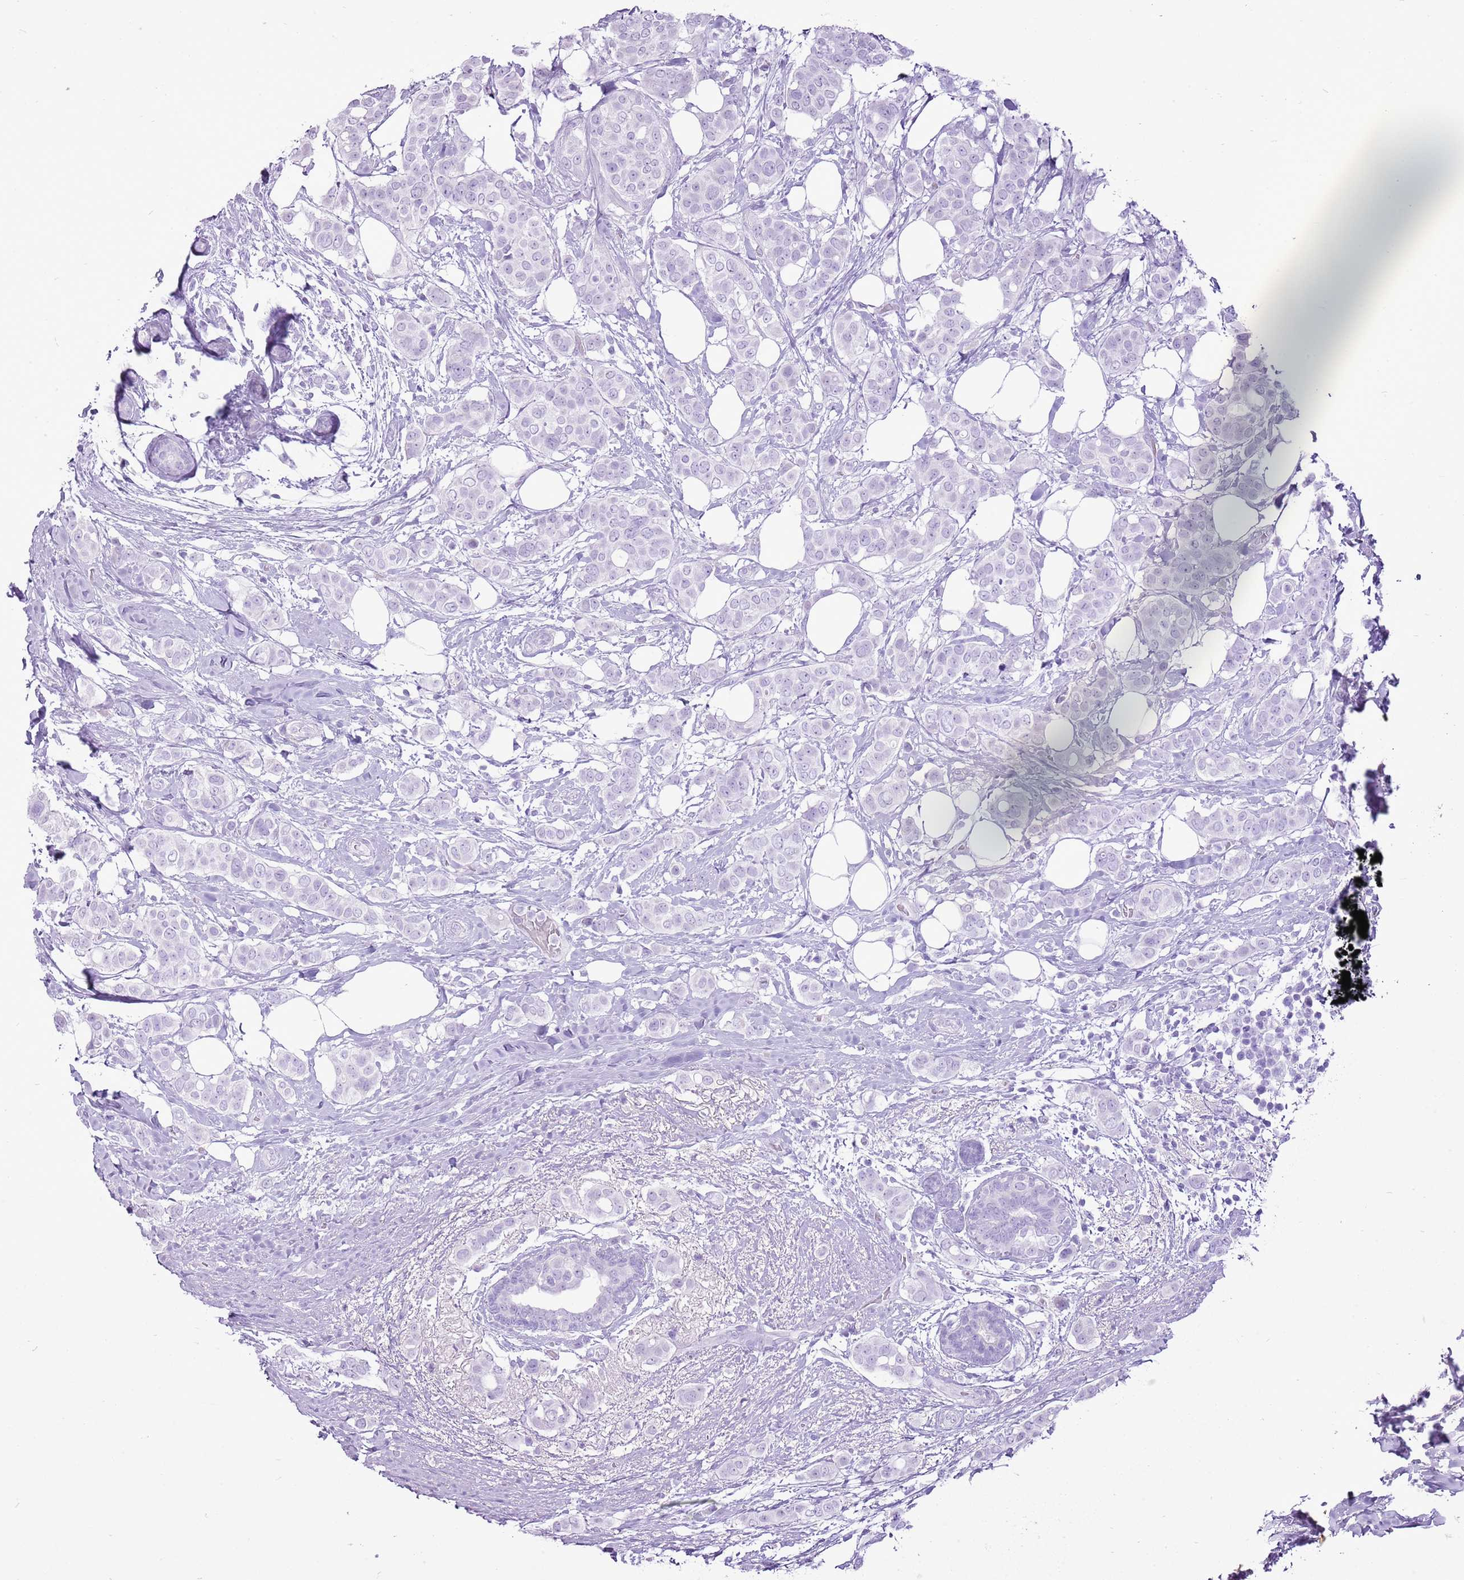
{"staining": {"intensity": "negative", "quantity": "none", "location": "none"}, "tissue": "breast cancer", "cell_type": "Tumor cells", "image_type": "cancer", "snomed": [{"axis": "morphology", "description": "Lobular carcinoma"}, {"axis": "topography", "description": "Breast"}], "caption": "Human breast cancer stained for a protein using immunohistochemistry displays no expression in tumor cells.", "gene": "CNFN", "patient": {"sex": "female", "age": 51}}